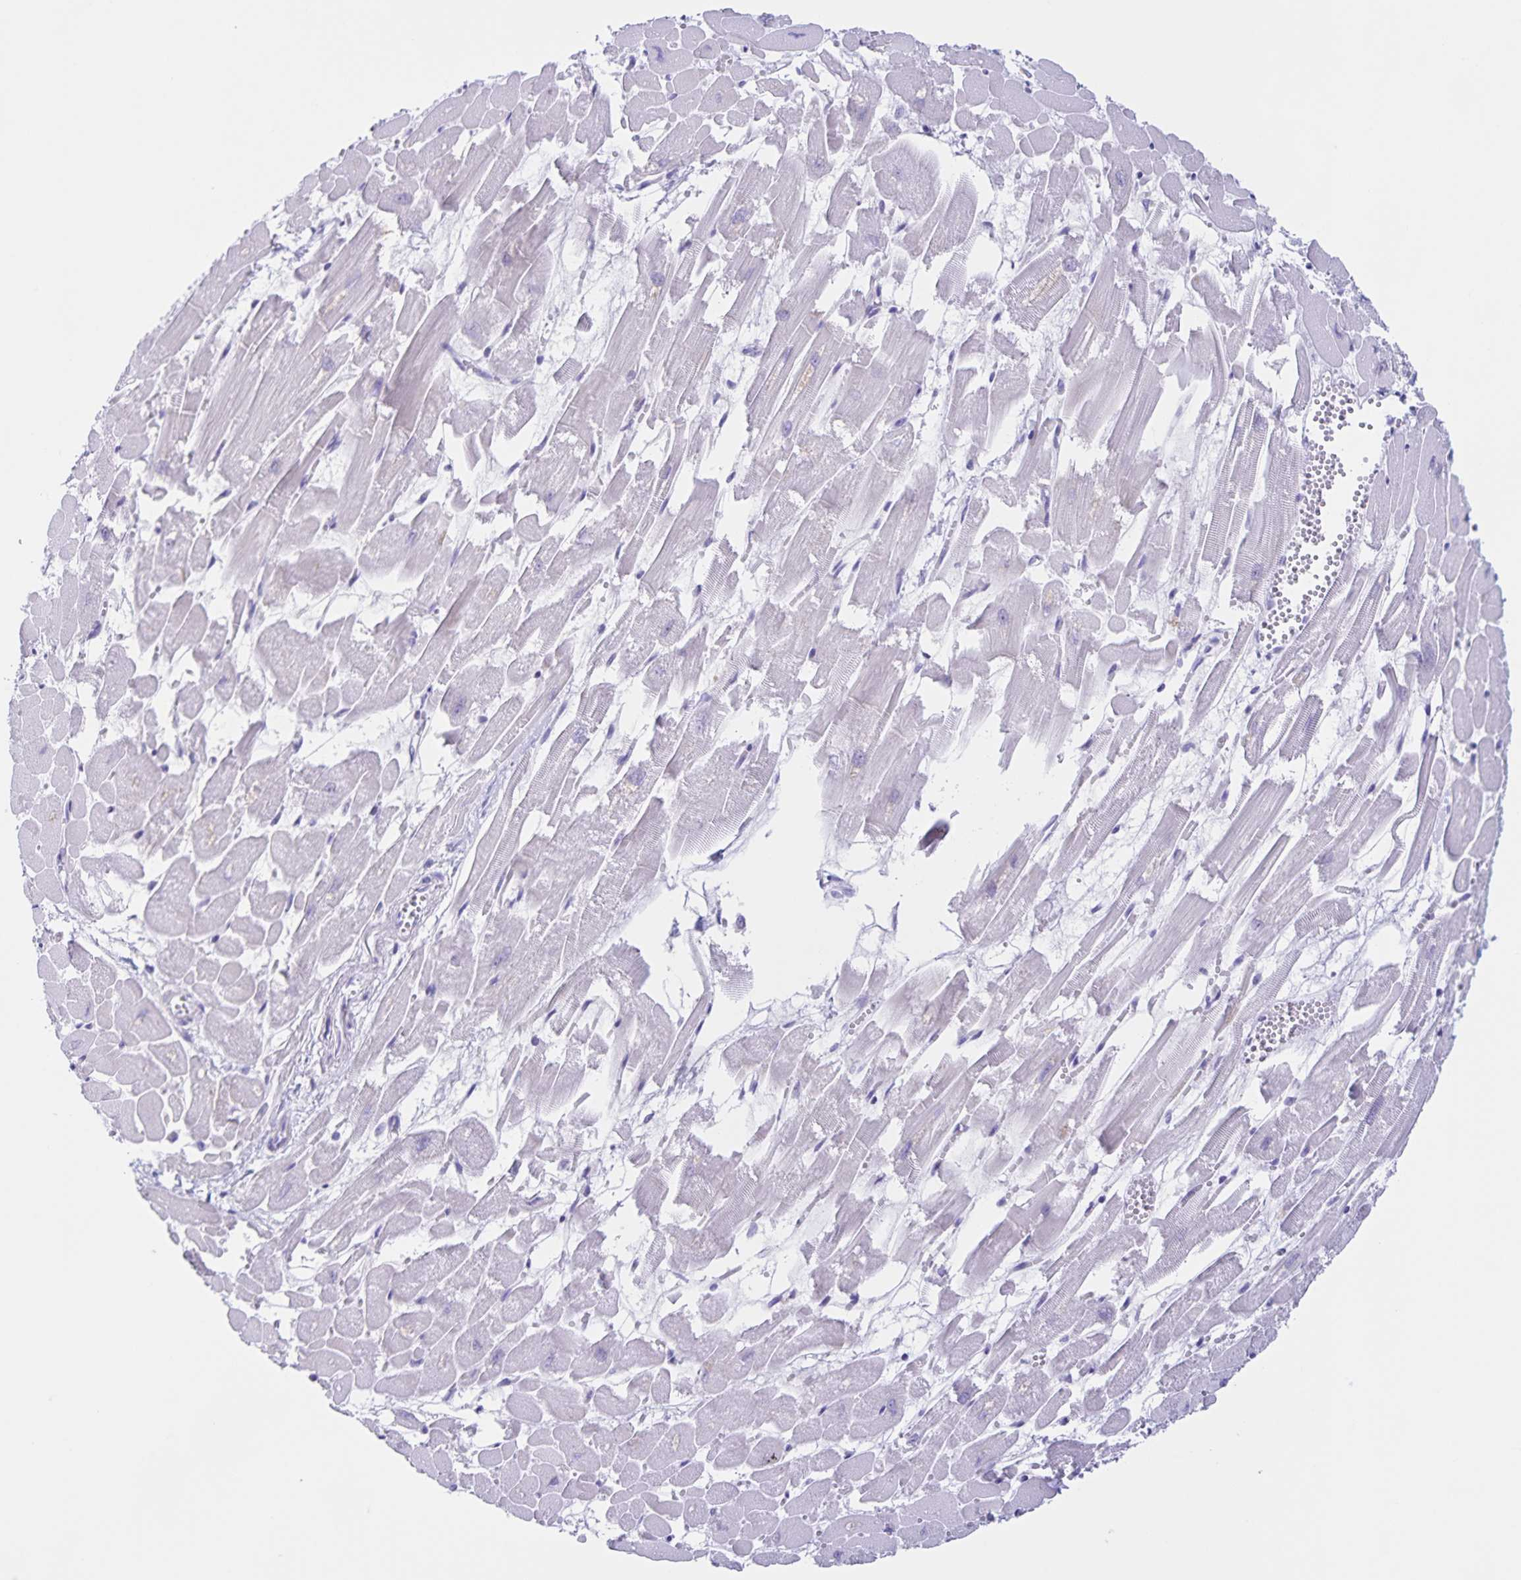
{"staining": {"intensity": "negative", "quantity": "none", "location": "none"}, "tissue": "heart muscle", "cell_type": "Cardiomyocytes", "image_type": "normal", "snomed": [{"axis": "morphology", "description": "Normal tissue, NOS"}, {"axis": "topography", "description": "Heart"}], "caption": "Immunohistochemistry of benign heart muscle reveals no expression in cardiomyocytes.", "gene": "FAM170A", "patient": {"sex": "female", "age": 52}}